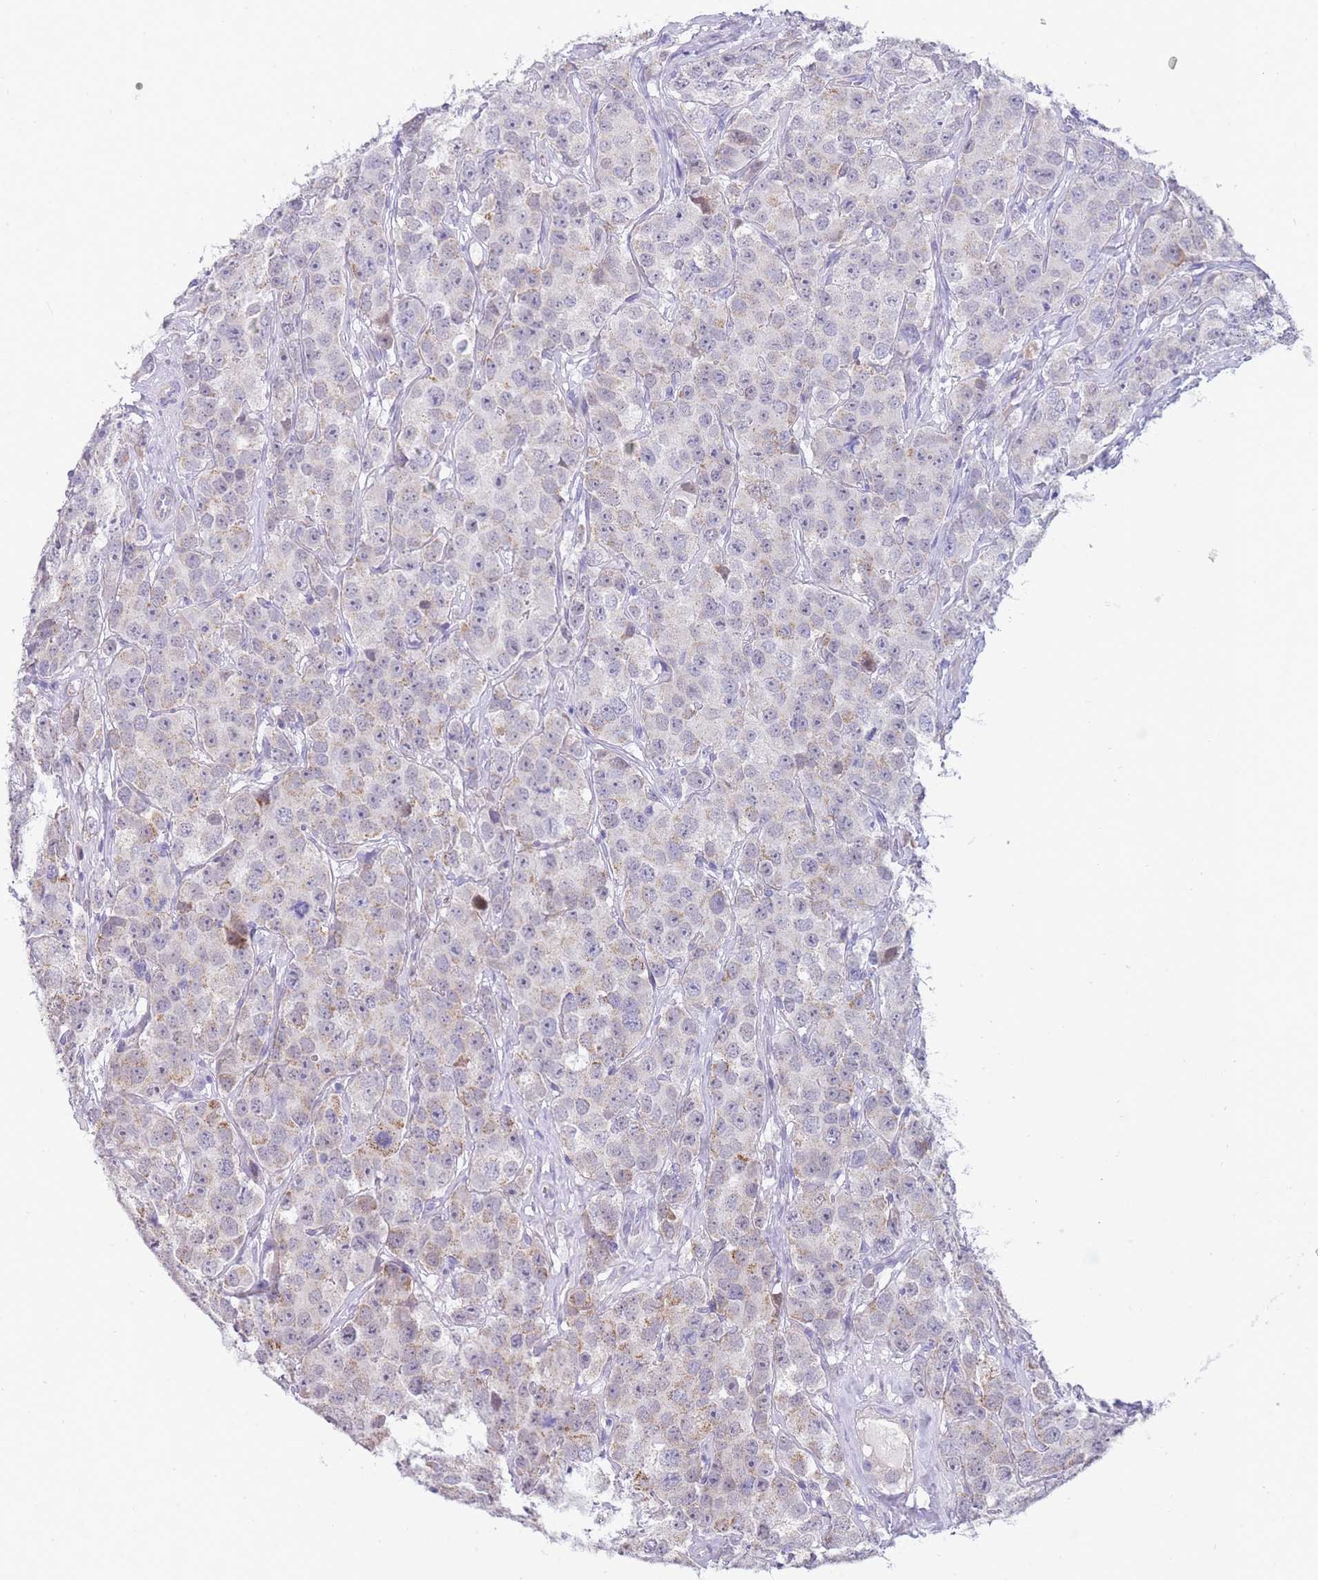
{"staining": {"intensity": "weak", "quantity": "<25%", "location": "cytoplasmic/membranous"}, "tissue": "testis cancer", "cell_type": "Tumor cells", "image_type": "cancer", "snomed": [{"axis": "morphology", "description": "Seminoma, NOS"}, {"axis": "topography", "description": "Testis"}], "caption": "Protein analysis of seminoma (testis) reveals no significant positivity in tumor cells.", "gene": "PRR23B", "patient": {"sex": "male", "age": 28}}